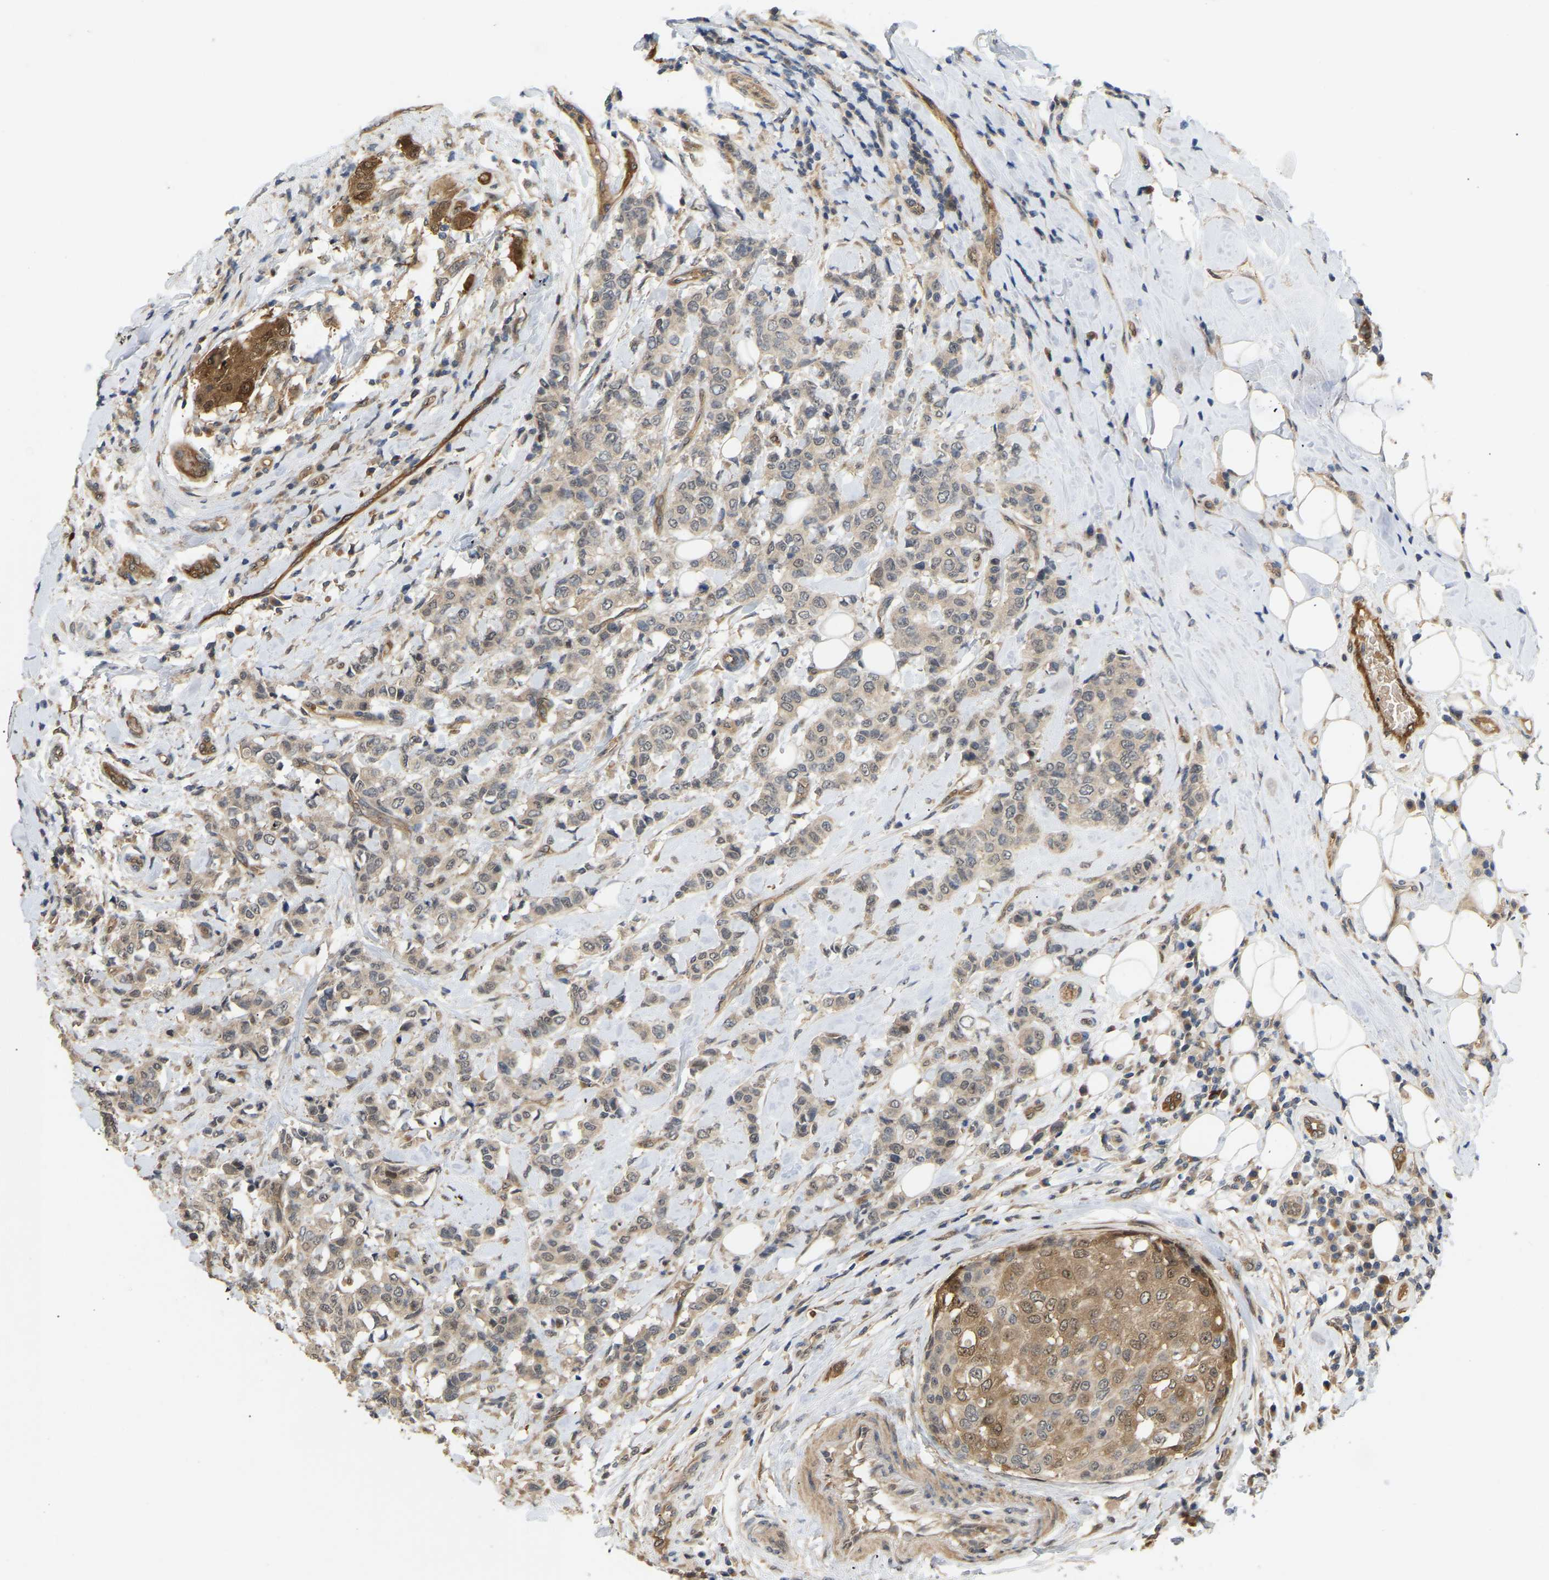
{"staining": {"intensity": "strong", "quantity": "25%-75%", "location": "cytoplasmic/membranous,nuclear"}, "tissue": "breast cancer", "cell_type": "Tumor cells", "image_type": "cancer", "snomed": [{"axis": "morphology", "description": "Duct carcinoma"}, {"axis": "topography", "description": "Breast"}], "caption": "Protein expression by immunohistochemistry demonstrates strong cytoplasmic/membranous and nuclear staining in about 25%-75% of tumor cells in infiltrating ductal carcinoma (breast). The staining was performed using DAB (3,3'-diaminobenzidine) to visualize the protein expression in brown, while the nuclei were stained in blue with hematoxylin (Magnification: 20x).", "gene": "LIMK2", "patient": {"sex": "female", "age": 27}}